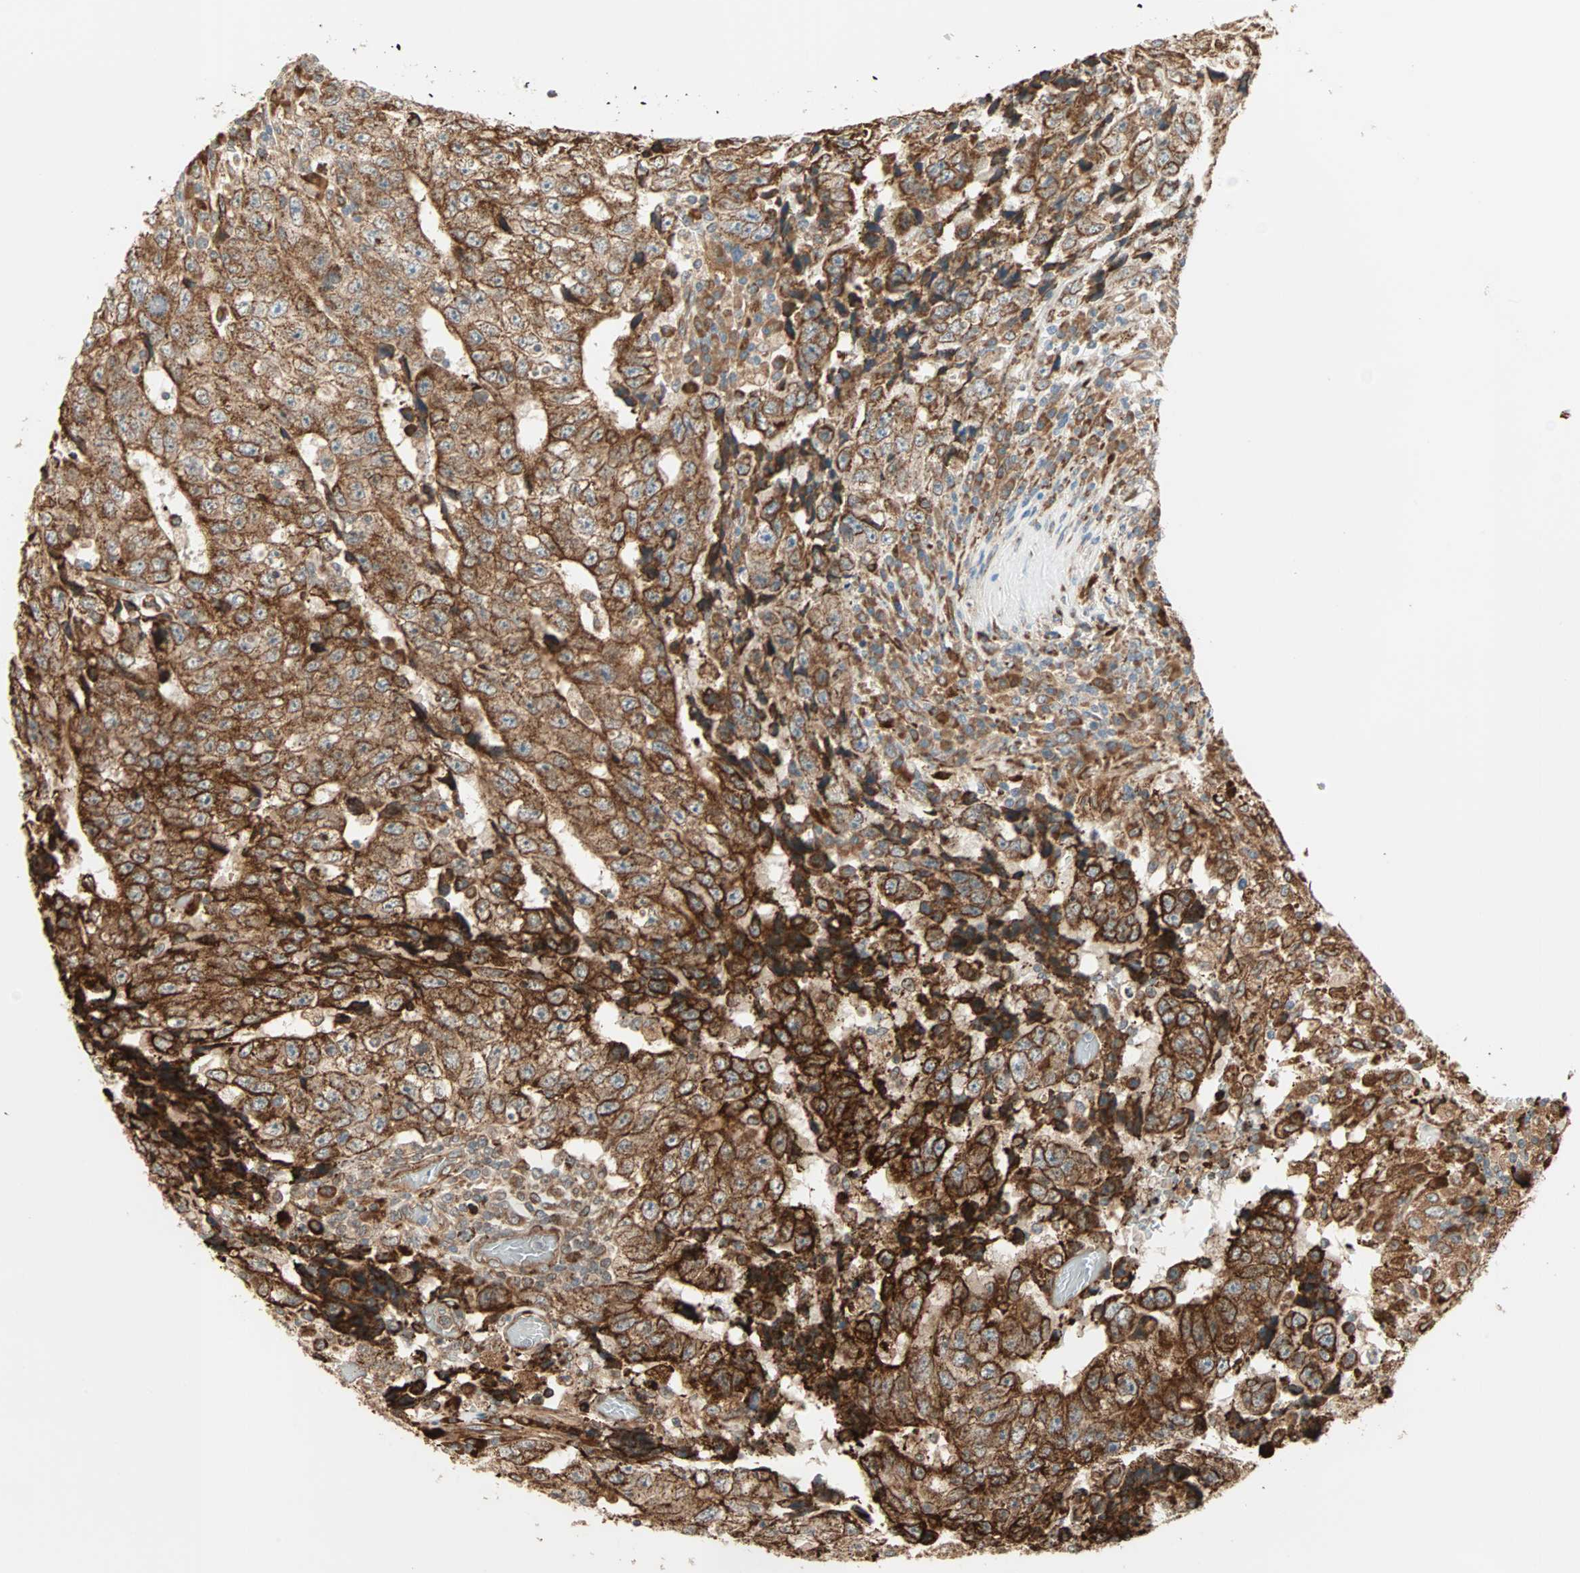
{"staining": {"intensity": "strong", "quantity": ">75%", "location": "cytoplasmic/membranous"}, "tissue": "testis cancer", "cell_type": "Tumor cells", "image_type": "cancer", "snomed": [{"axis": "morphology", "description": "Necrosis, NOS"}, {"axis": "morphology", "description": "Carcinoma, Embryonal, NOS"}, {"axis": "topography", "description": "Testis"}], "caption": "IHC image of neoplastic tissue: testis cancer (embryonal carcinoma) stained using immunohistochemistry reveals high levels of strong protein expression localized specifically in the cytoplasmic/membranous of tumor cells, appearing as a cytoplasmic/membranous brown color.", "gene": "P4HA1", "patient": {"sex": "male", "age": 19}}